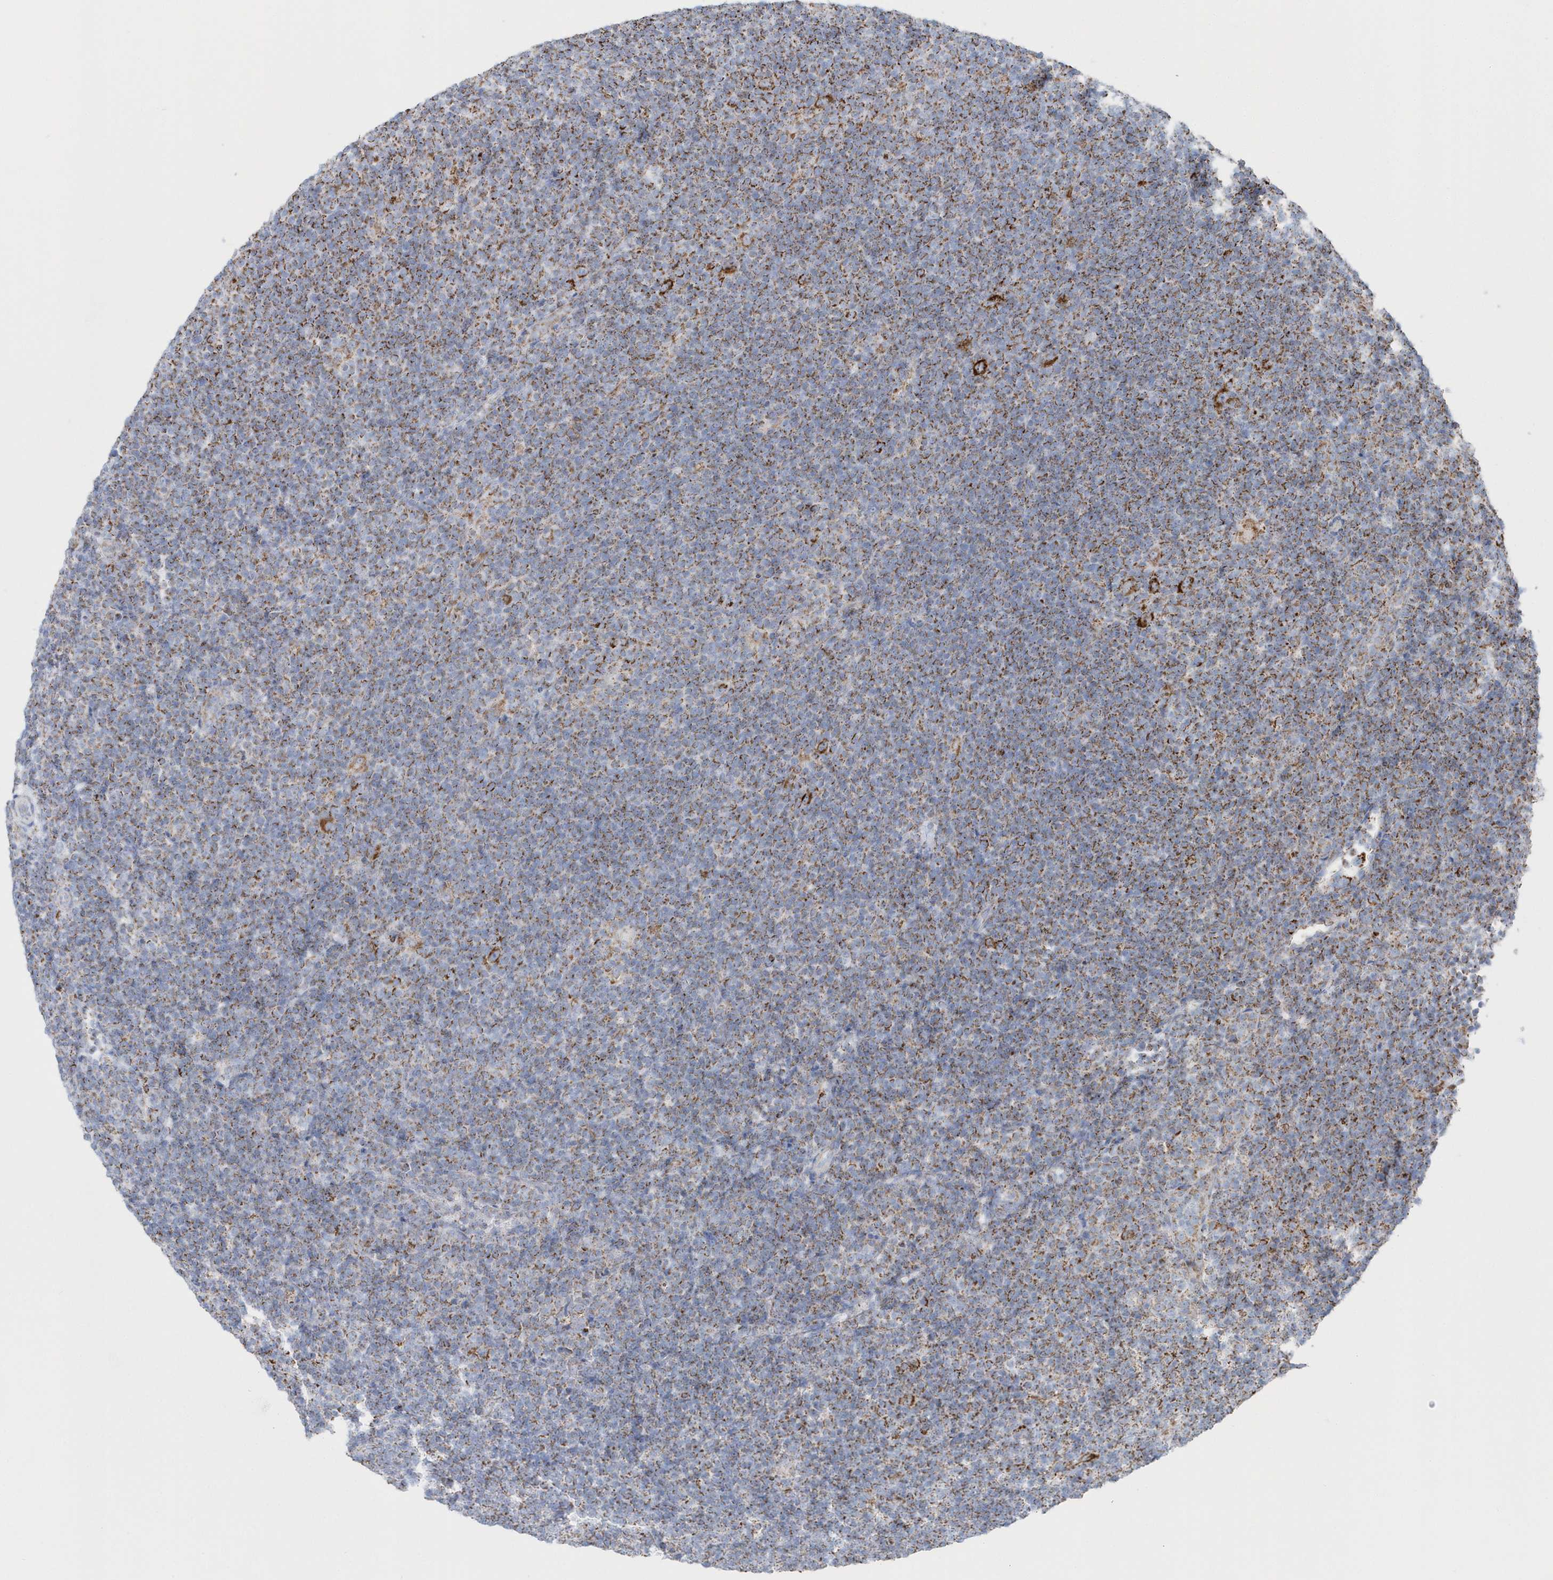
{"staining": {"intensity": "strong", "quantity": ">75%", "location": "cytoplasmic/membranous"}, "tissue": "lymphoma", "cell_type": "Tumor cells", "image_type": "cancer", "snomed": [{"axis": "morphology", "description": "Hodgkin's disease, NOS"}, {"axis": "topography", "description": "Lymph node"}], "caption": "A photomicrograph showing strong cytoplasmic/membranous expression in about >75% of tumor cells in lymphoma, as visualized by brown immunohistochemical staining.", "gene": "TMCO6", "patient": {"sex": "female", "age": 57}}